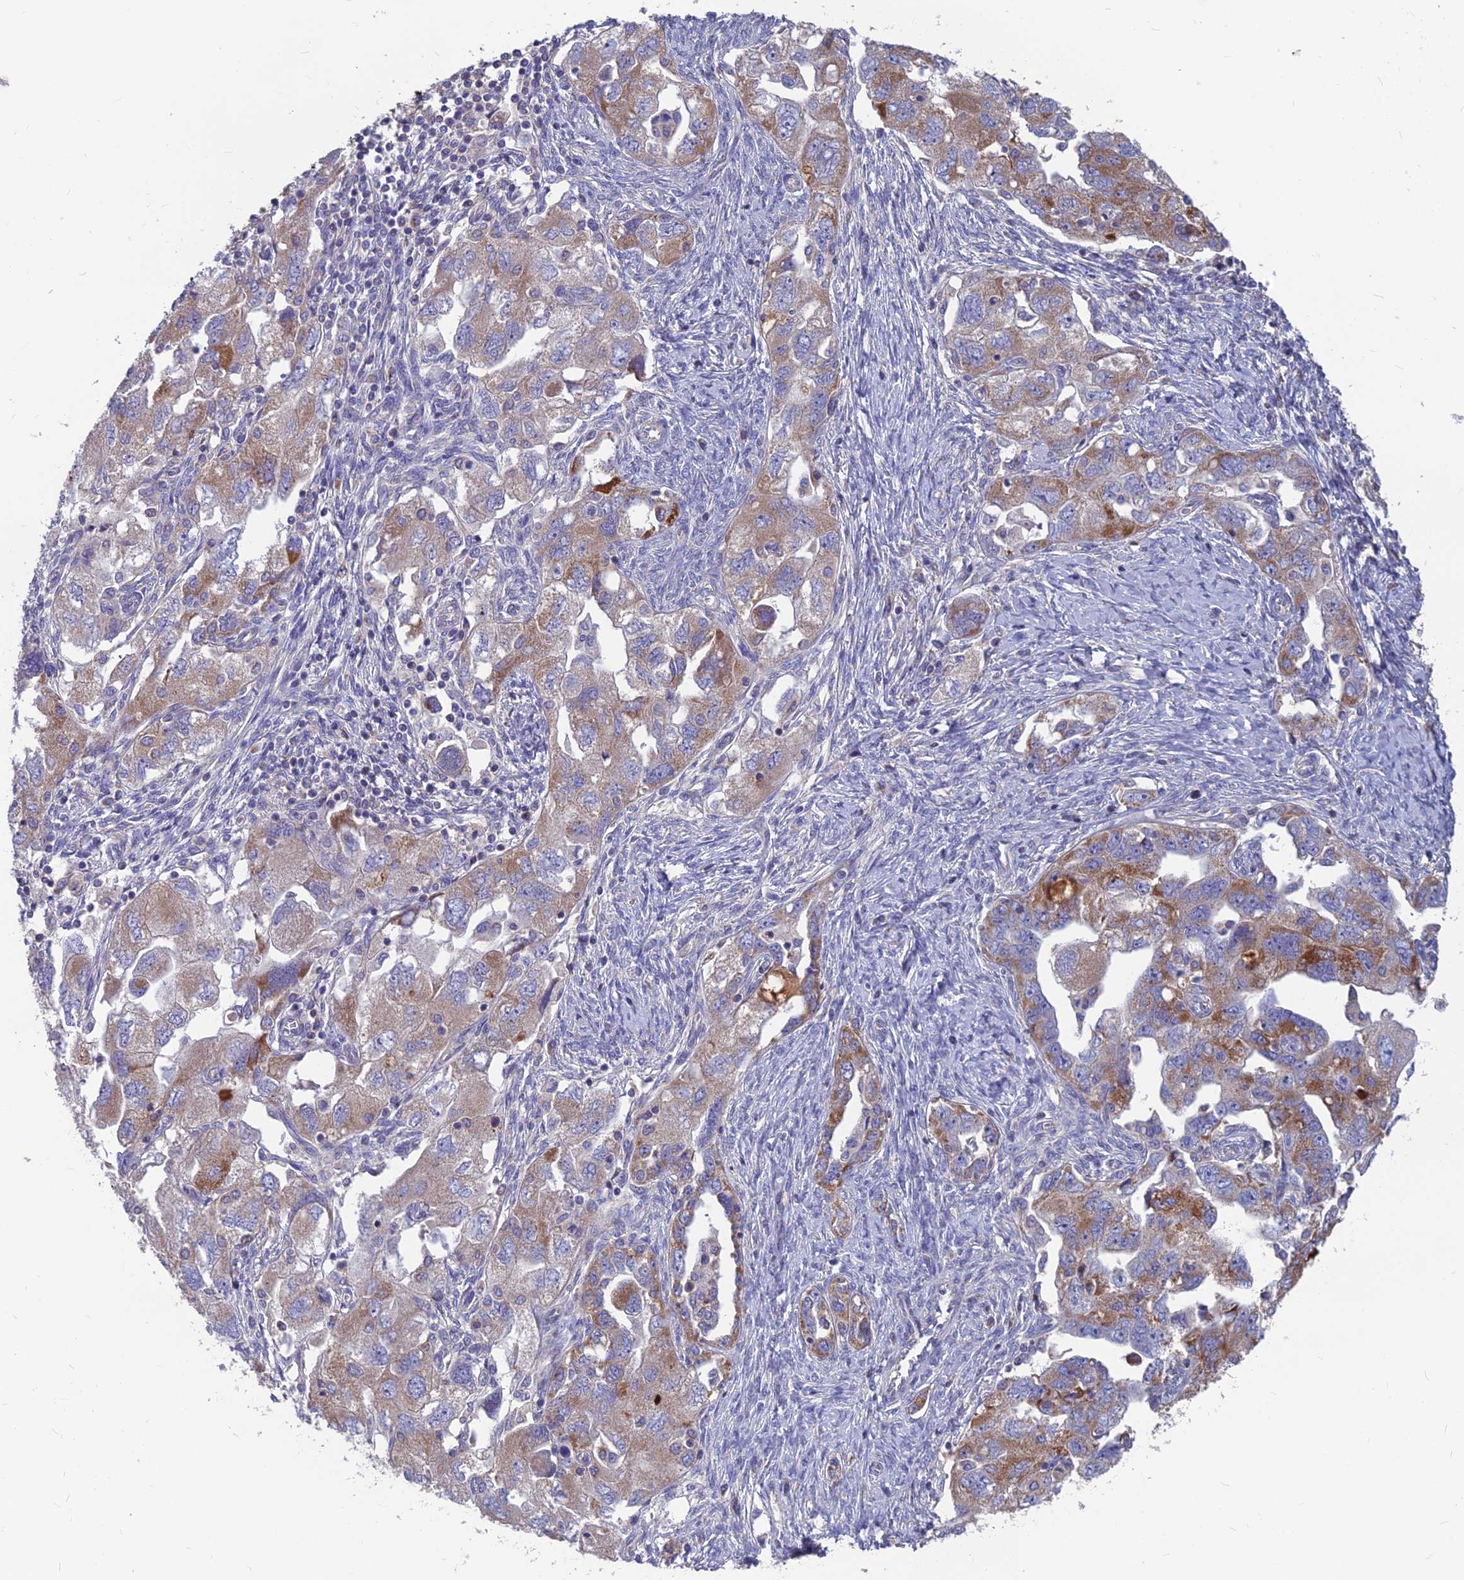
{"staining": {"intensity": "moderate", "quantity": "25%-75%", "location": "cytoplasmic/membranous"}, "tissue": "ovarian cancer", "cell_type": "Tumor cells", "image_type": "cancer", "snomed": [{"axis": "morphology", "description": "Carcinoma, NOS"}, {"axis": "morphology", "description": "Cystadenocarcinoma, serous, NOS"}, {"axis": "topography", "description": "Ovary"}], "caption": "Ovarian carcinoma tissue exhibits moderate cytoplasmic/membranous positivity in about 25%-75% of tumor cells, visualized by immunohistochemistry. The protein of interest is shown in brown color, while the nuclei are stained blue.", "gene": "COX20", "patient": {"sex": "female", "age": 69}}